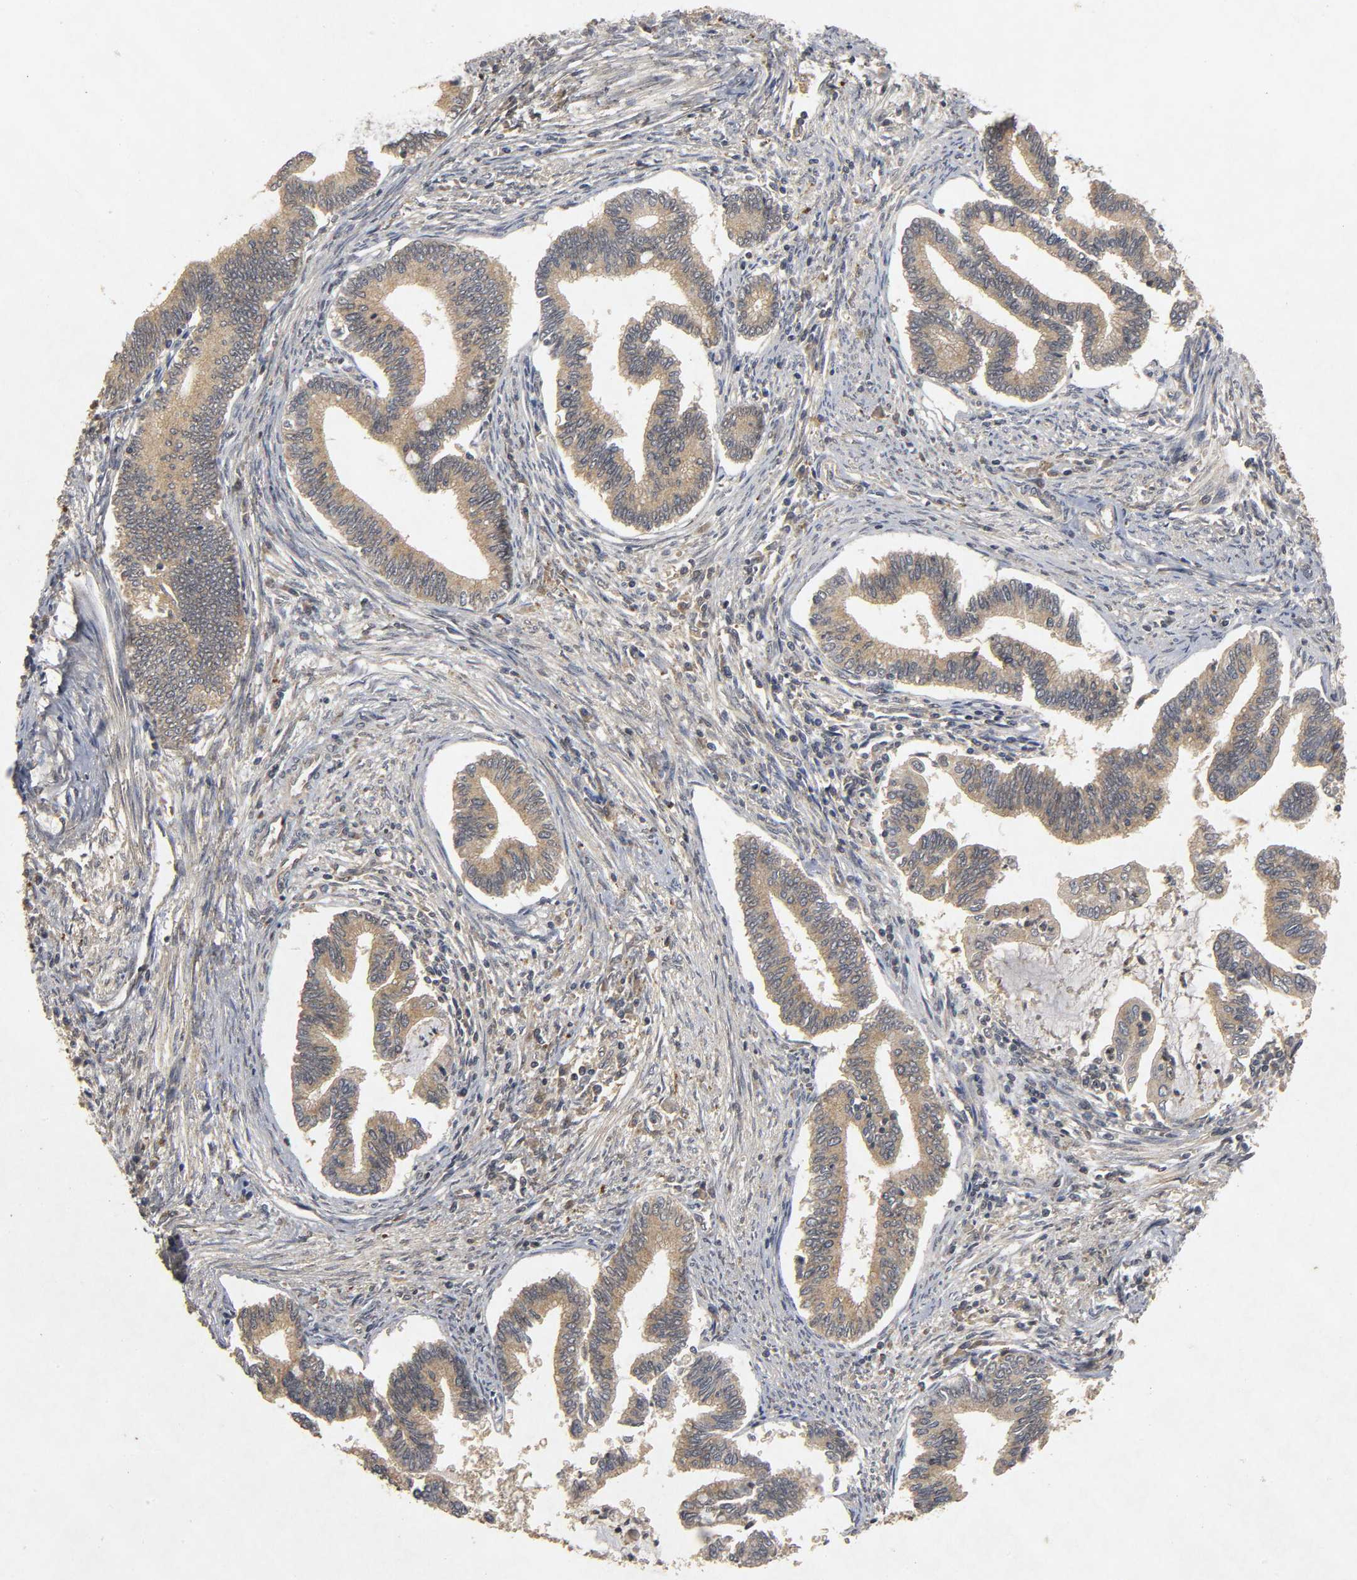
{"staining": {"intensity": "weak", "quantity": ">75%", "location": "cytoplasmic/membranous"}, "tissue": "cervical cancer", "cell_type": "Tumor cells", "image_type": "cancer", "snomed": [{"axis": "morphology", "description": "Adenocarcinoma, NOS"}, {"axis": "topography", "description": "Cervix"}], "caption": "Cervical adenocarcinoma tissue reveals weak cytoplasmic/membranous staining in about >75% of tumor cells, visualized by immunohistochemistry. (DAB IHC with brightfield microscopy, high magnification).", "gene": "TRAF6", "patient": {"sex": "female", "age": 36}}